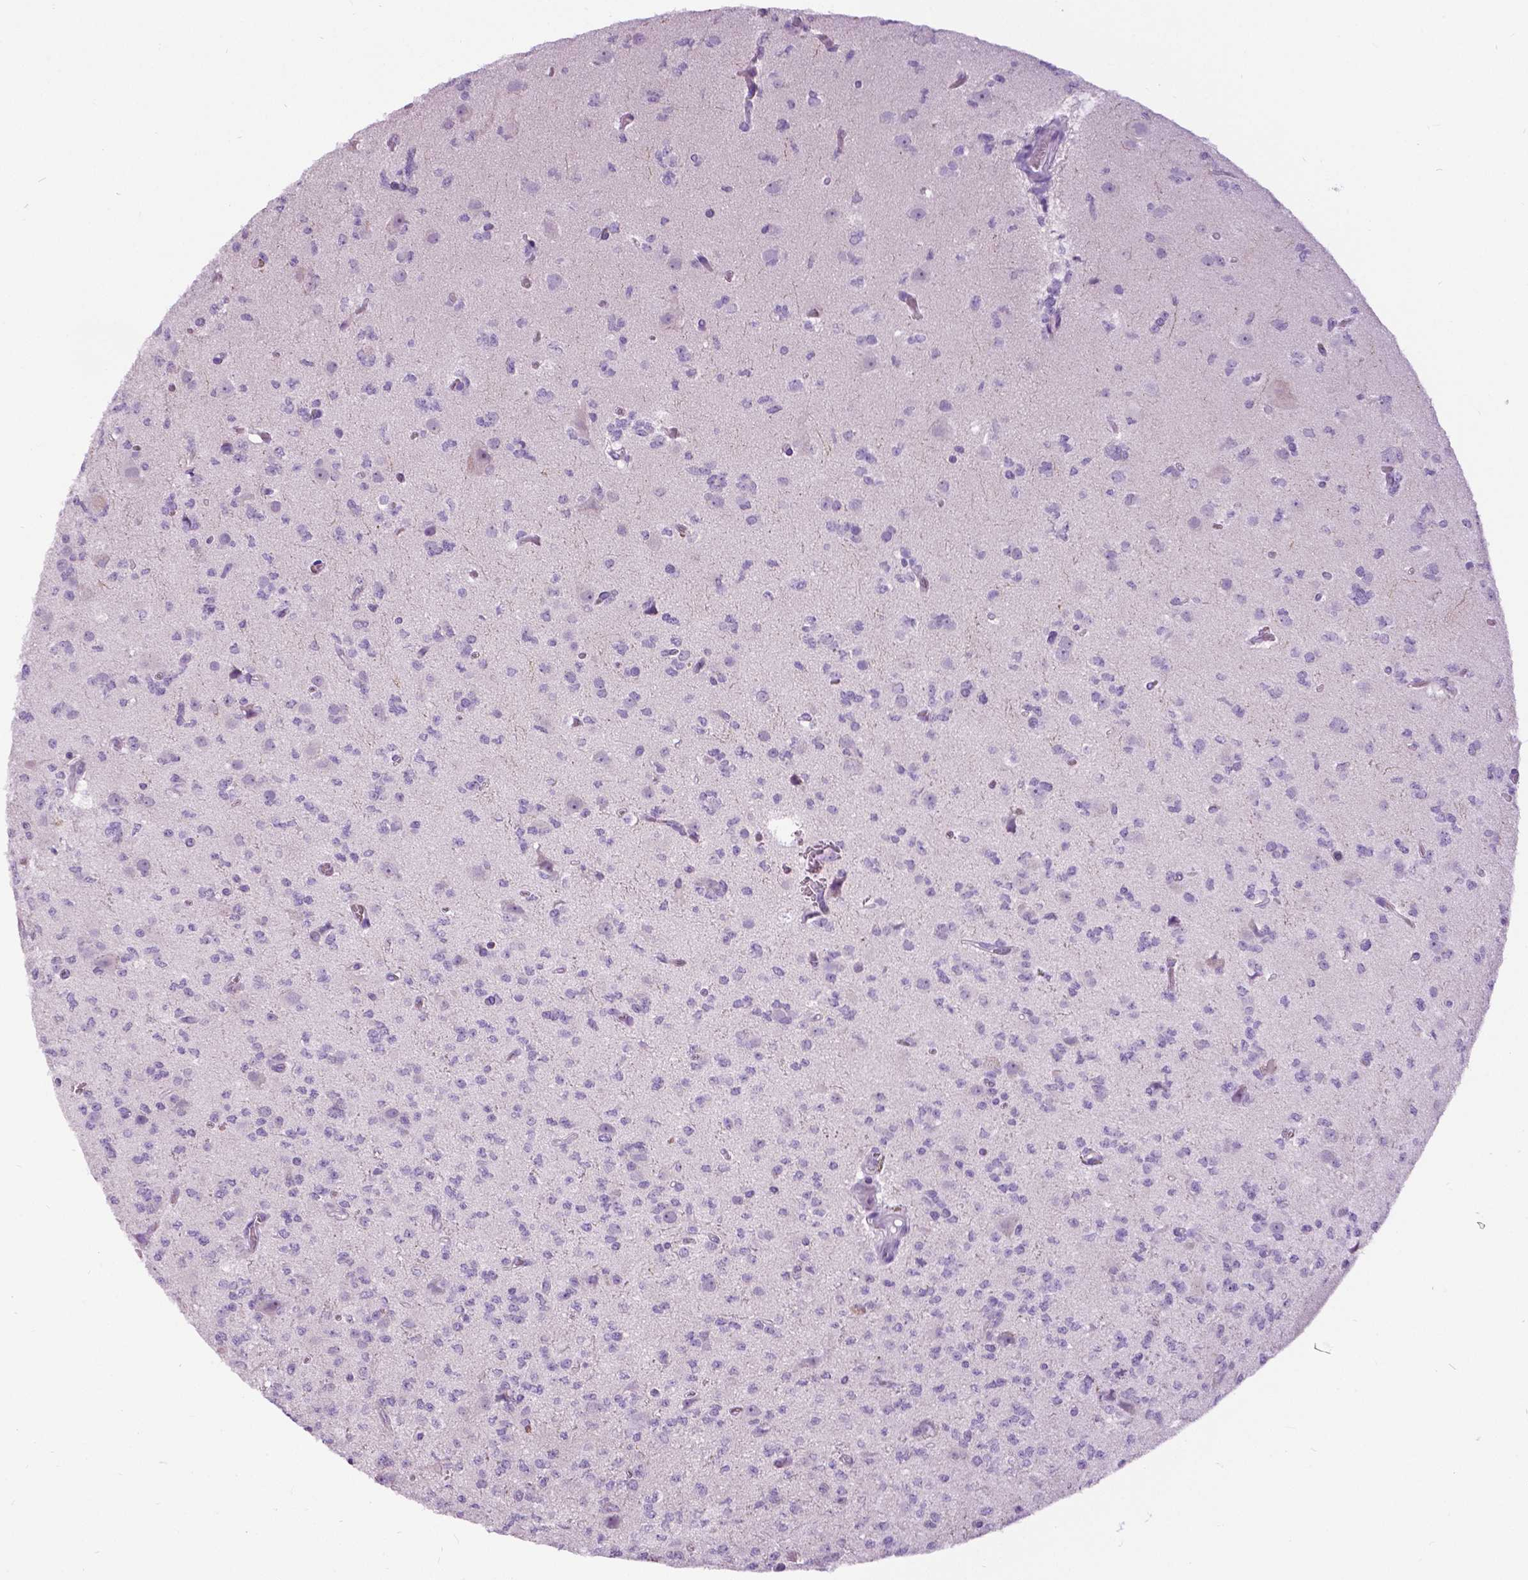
{"staining": {"intensity": "negative", "quantity": "none", "location": "none"}, "tissue": "glioma", "cell_type": "Tumor cells", "image_type": "cancer", "snomed": [{"axis": "morphology", "description": "Glioma, malignant, Low grade"}, {"axis": "topography", "description": "Brain"}], "caption": "The image demonstrates no staining of tumor cells in malignant glioma (low-grade).", "gene": "TP53TG5", "patient": {"sex": "male", "age": 27}}